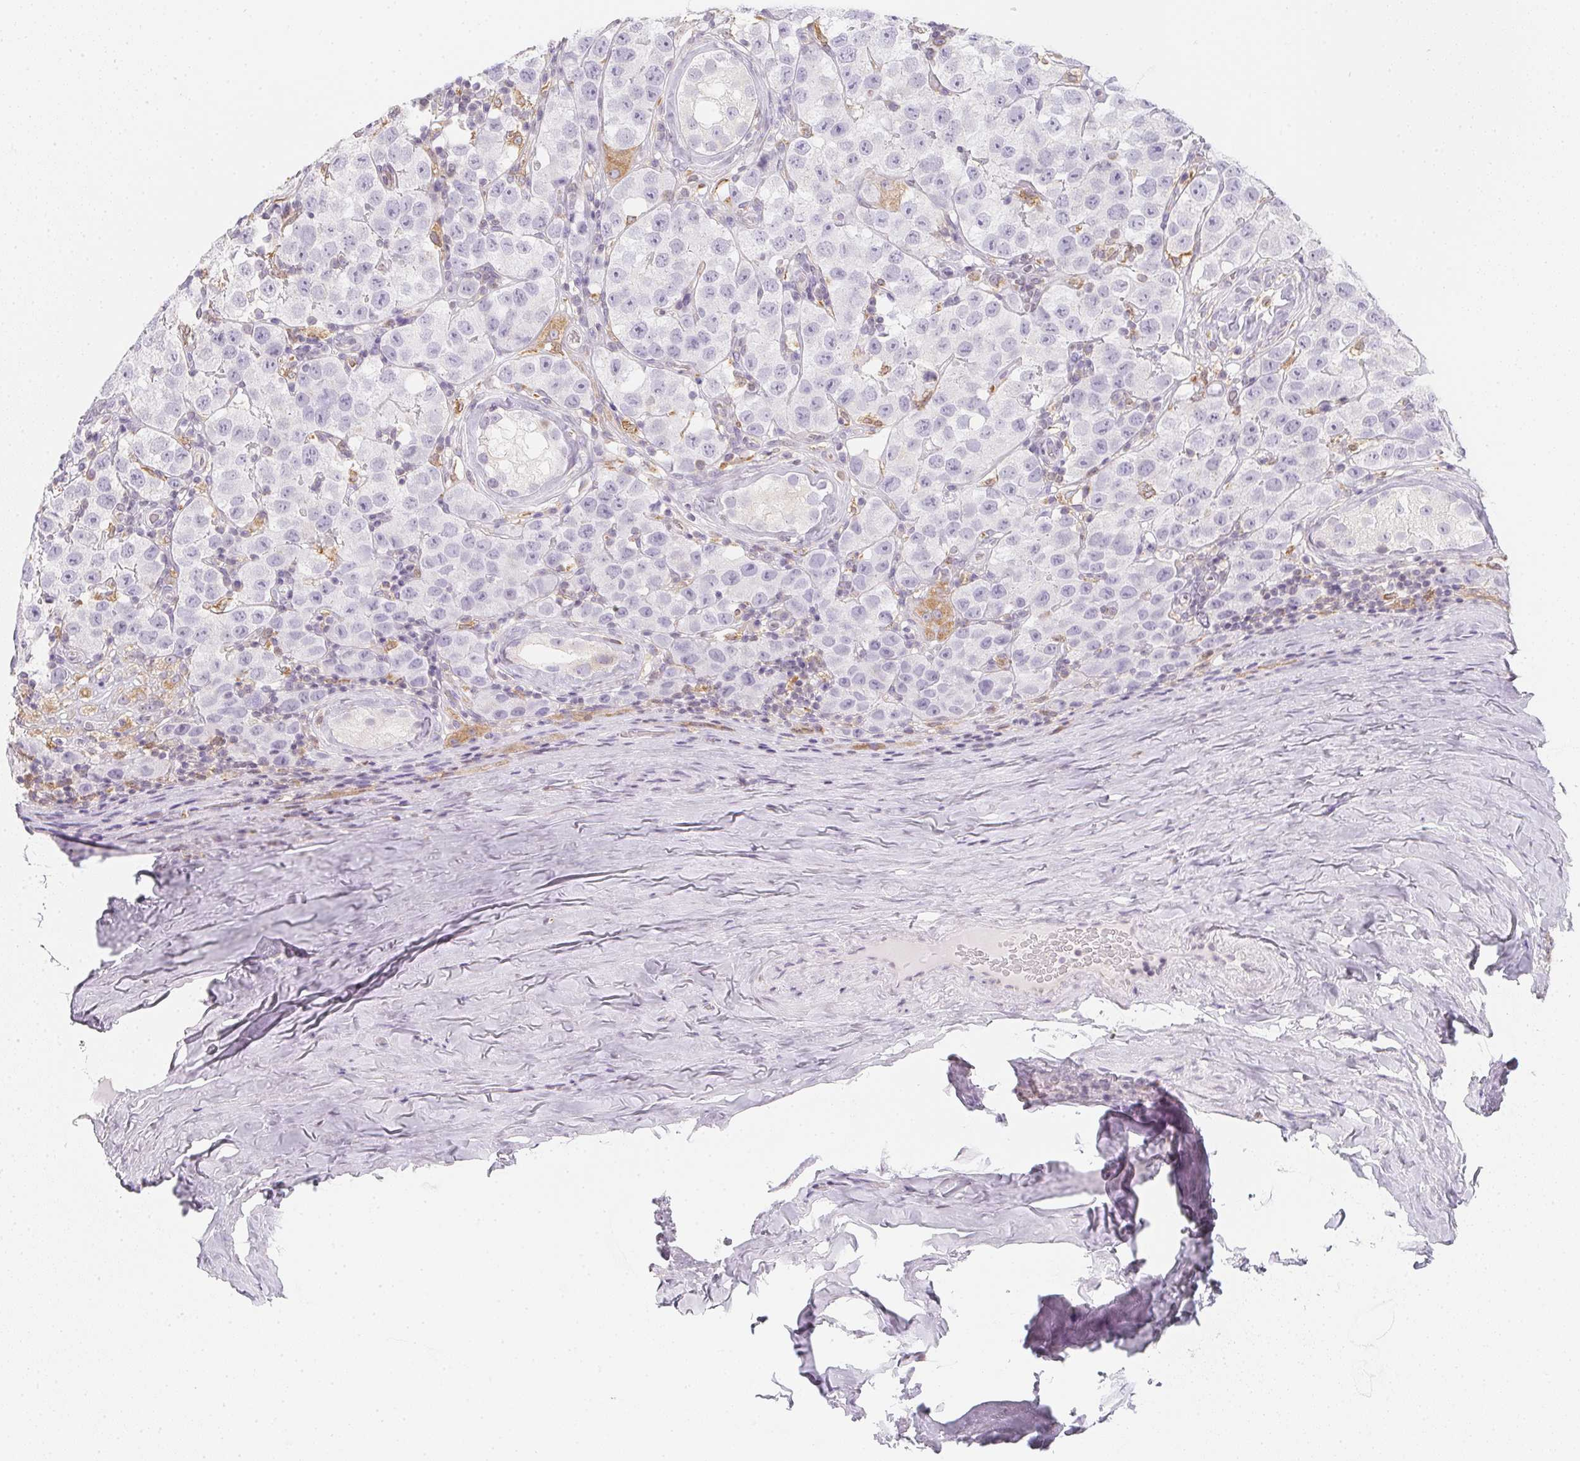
{"staining": {"intensity": "negative", "quantity": "none", "location": "none"}, "tissue": "testis cancer", "cell_type": "Tumor cells", "image_type": "cancer", "snomed": [{"axis": "morphology", "description": "Seminoma, NOS"}, {"axis": "topography", "description": "Testis"}], "caption": "The histopathology image displays no staining of tumor cells in testis cancer (seminoma). Nuclei are stained in blue.", "gene": "SOAT1", "patient": {"sex": "male", "age": 34}}